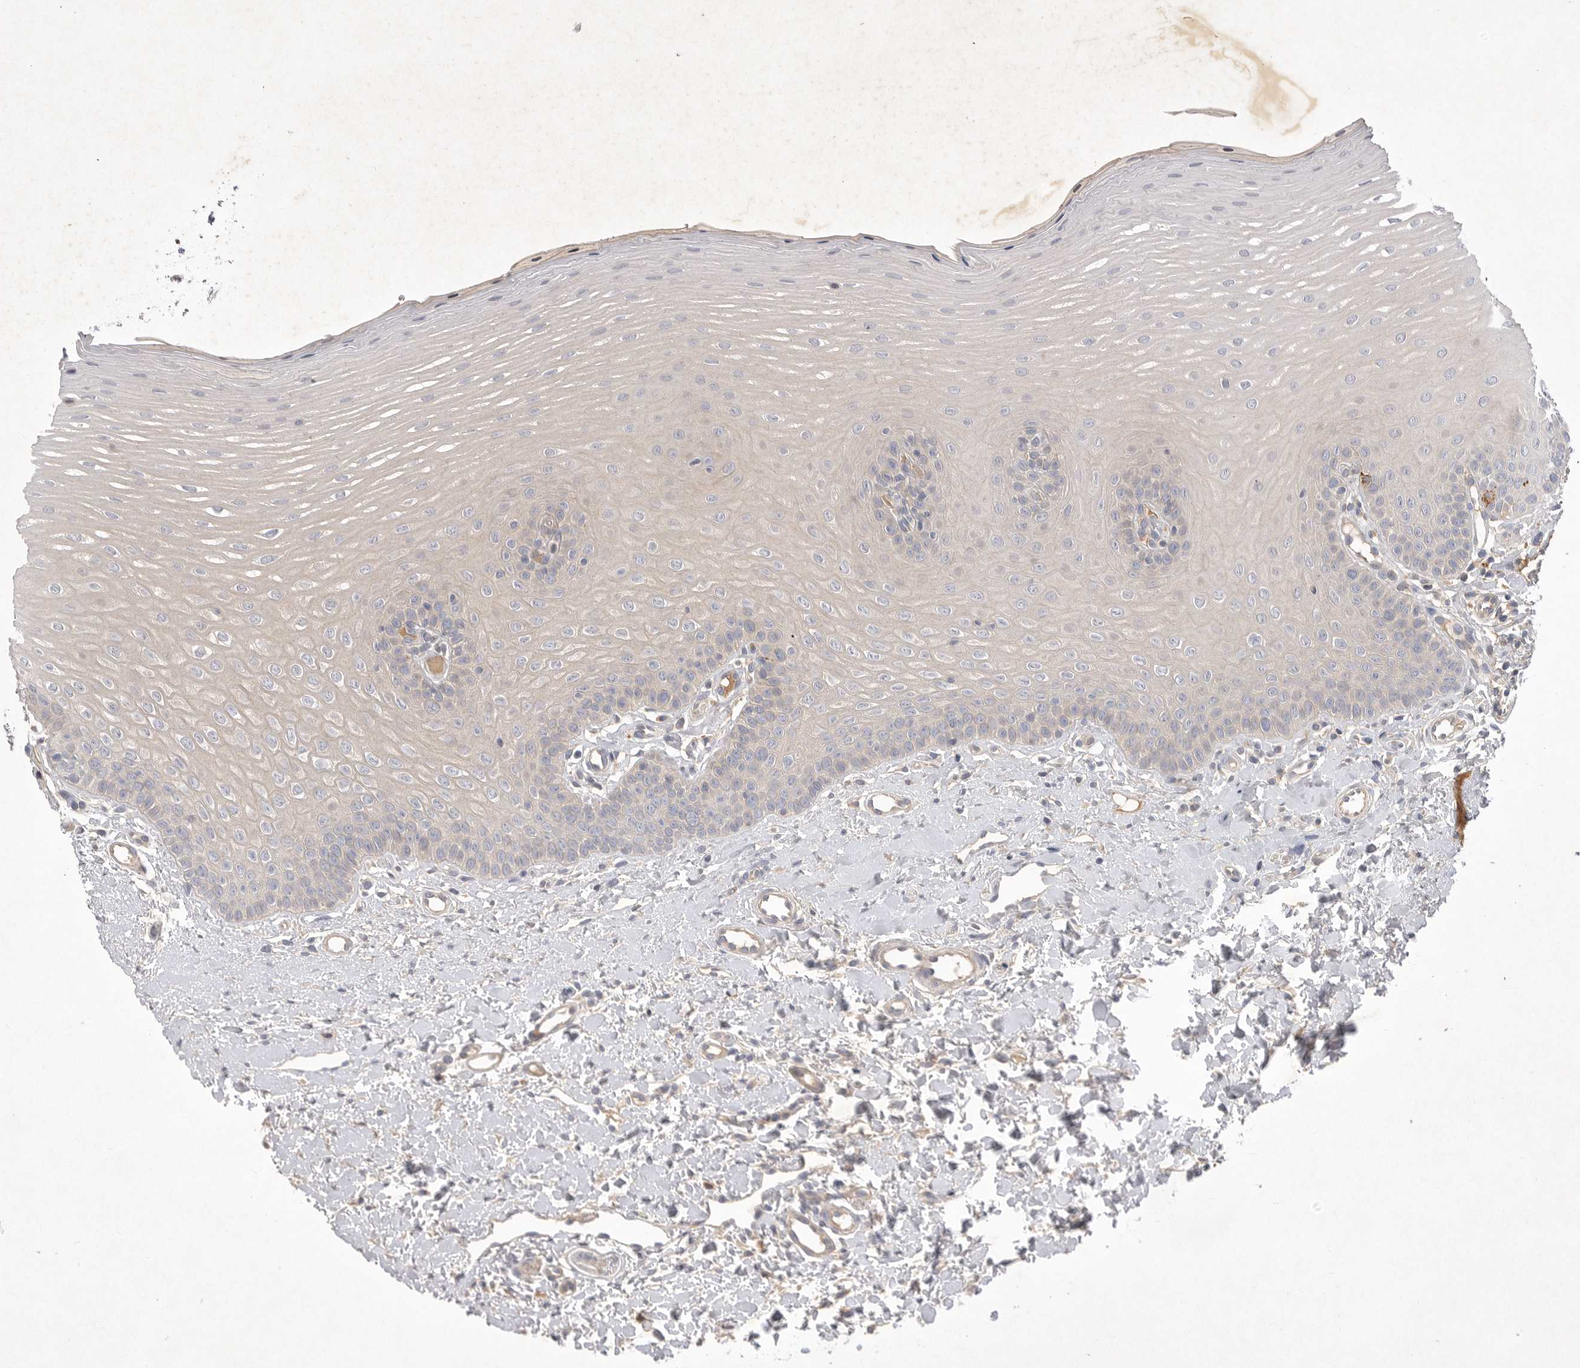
{"staining": {"intensity": "weak", "quantity": "<25%", "location": "cytoplasmic/membranous"}, "tissue": "oral mucosa", "cell_type": "Squamous epithelial cells", "image_type": "normal", "snomed": [{"axis": "morphology", "description": "Normal tissue, NOS"}, {"axis": "topography", "description": "Oral tissue"}], "caption": "This is an immunohistochemistry (IHC) histopathology image of unremarkable human oral mucosa. There is no staining in squamous epithelial cells.", "gene": "DHDDS", "patient": {"sex": "female", "age": 39}}